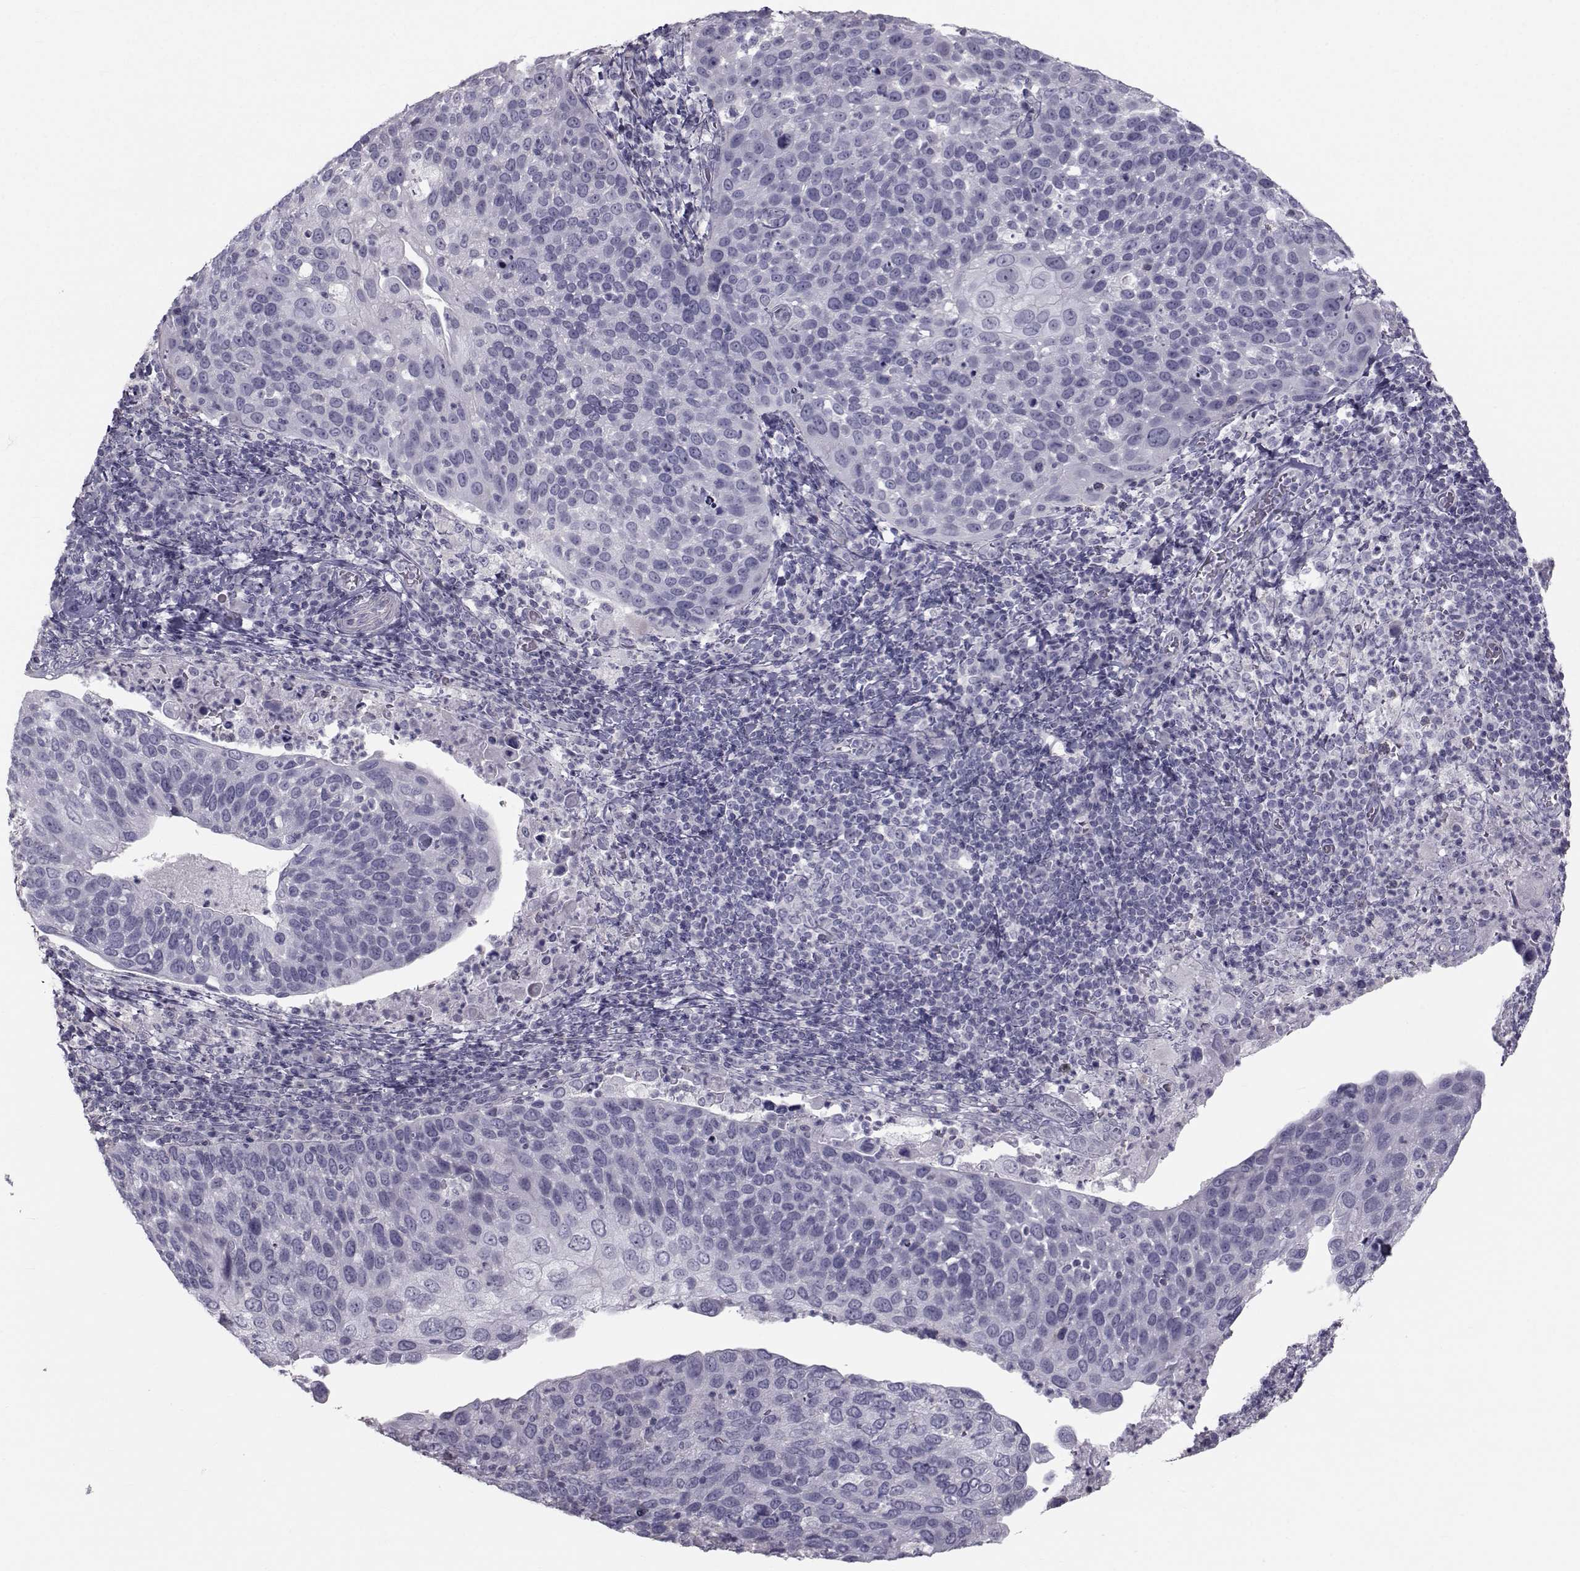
{"staining": {"intensity": "negative", "quantity": "none", "location": "none"}, "tissue": "cervical cancer", "cell_type": "Tumor cells", "image_type": "cancer", "snomed": [{"axis": "morphology", "description": "Squamous cell carcinoma, NOS"}, {"axis": "topography", "description": "Cervix"}], "caption": "Immunohistochemistry (IHC) of human cervical cancer (squamous cell carcinoma) demonstrates no positivity in tumor cells.", "gene": "GARIN3", "patient": {"sex": "female", "age": 54}}